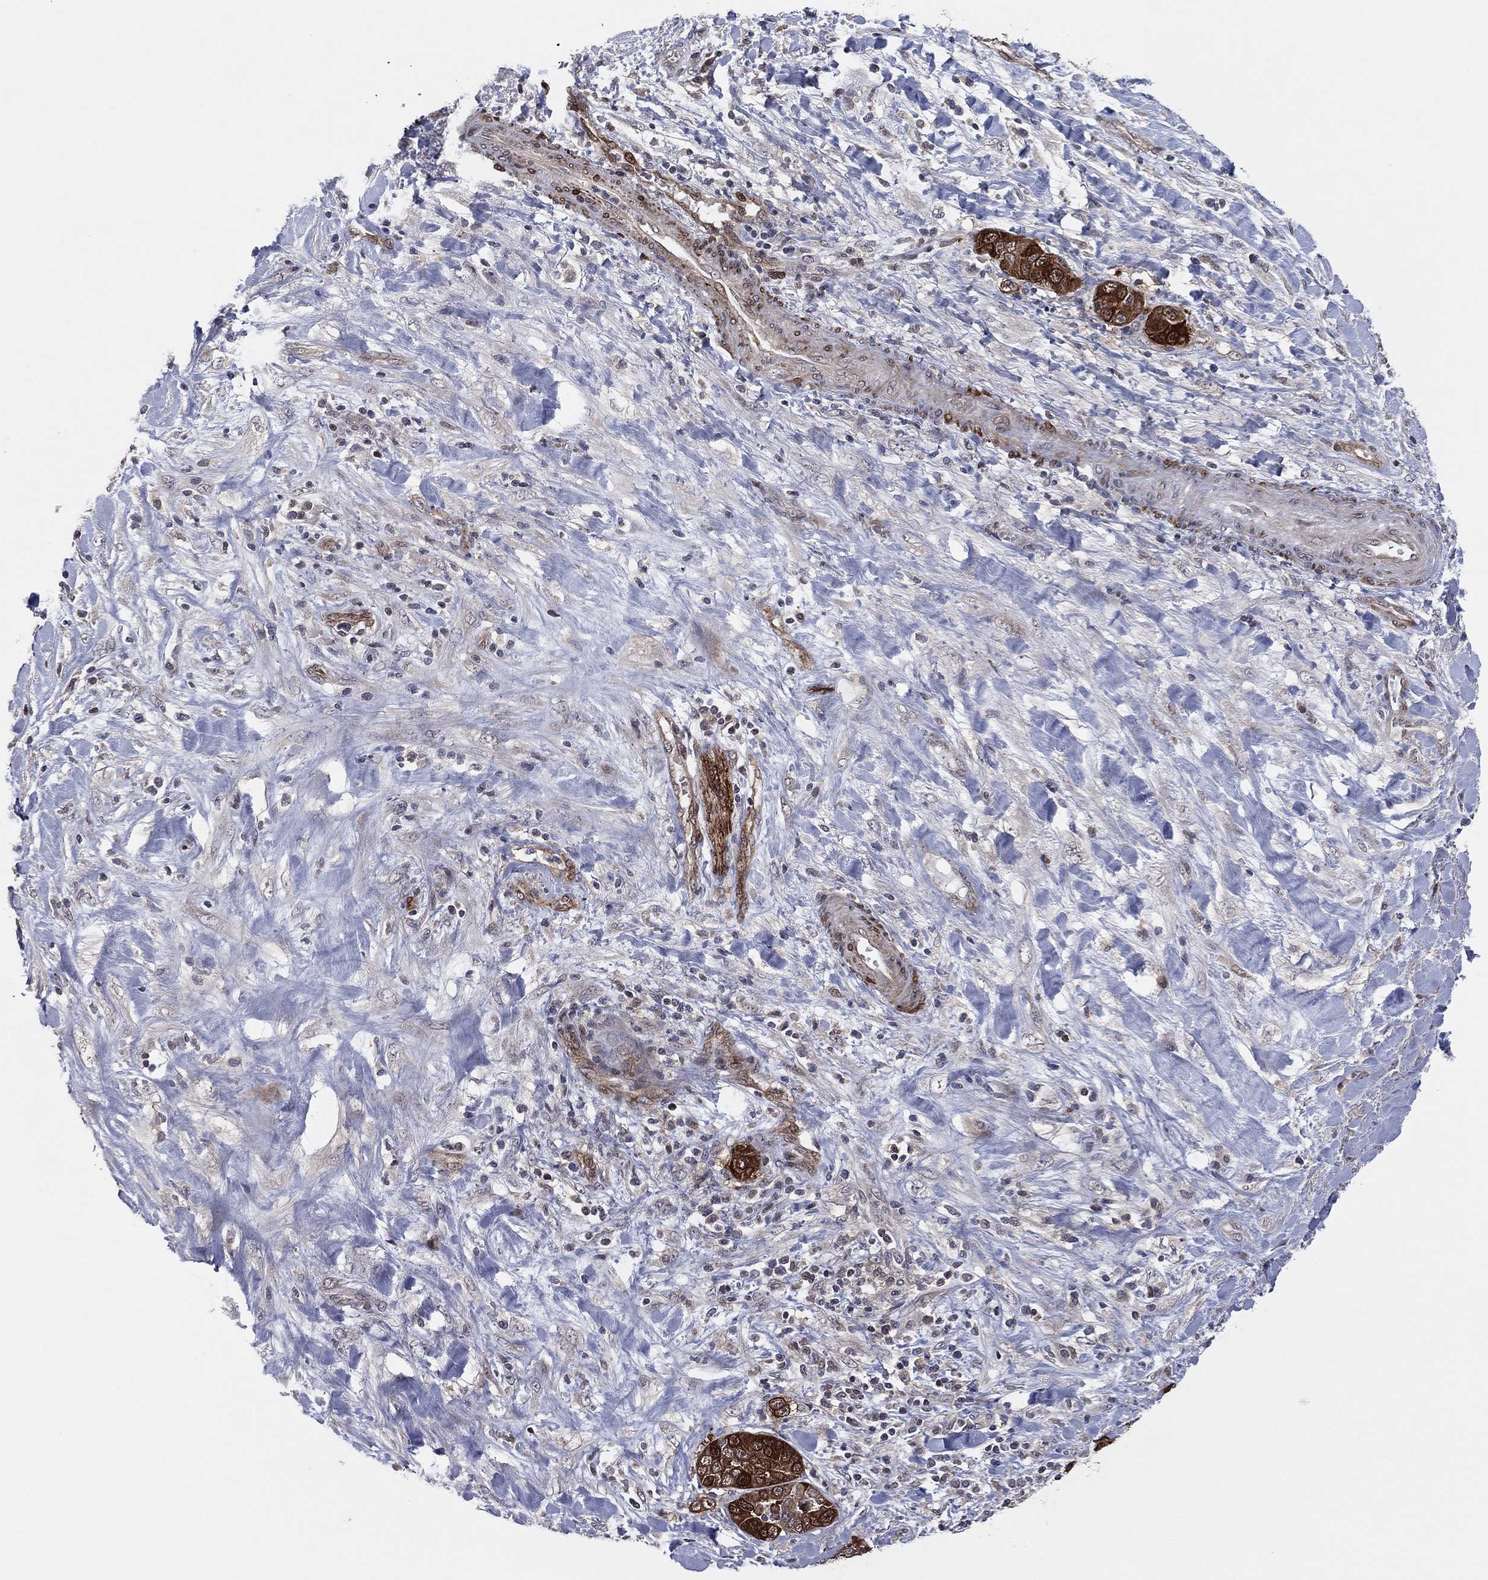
{"staining": {"intensity": "strong", "quantity": ">75%", "location": "cytoplasmic/membranous"}, "tissue": "liver cancer", "cell_type": "Tumor cells", "image_type": "cancer", "snomed": [{"axis": "morphology", "description": "Cholangiocarcinoma"}, {"axis": "topography", "description": "Liver"}], "caption": "A brown stain labels strong cytoplasmic/membranous expression of a protein in human liver cancer tumor cells. (DAB IHC, brown staining for protein, blue staining for nuclei).", "gene": "SNCG", "patient": {"sex": "female", "age": 52}}